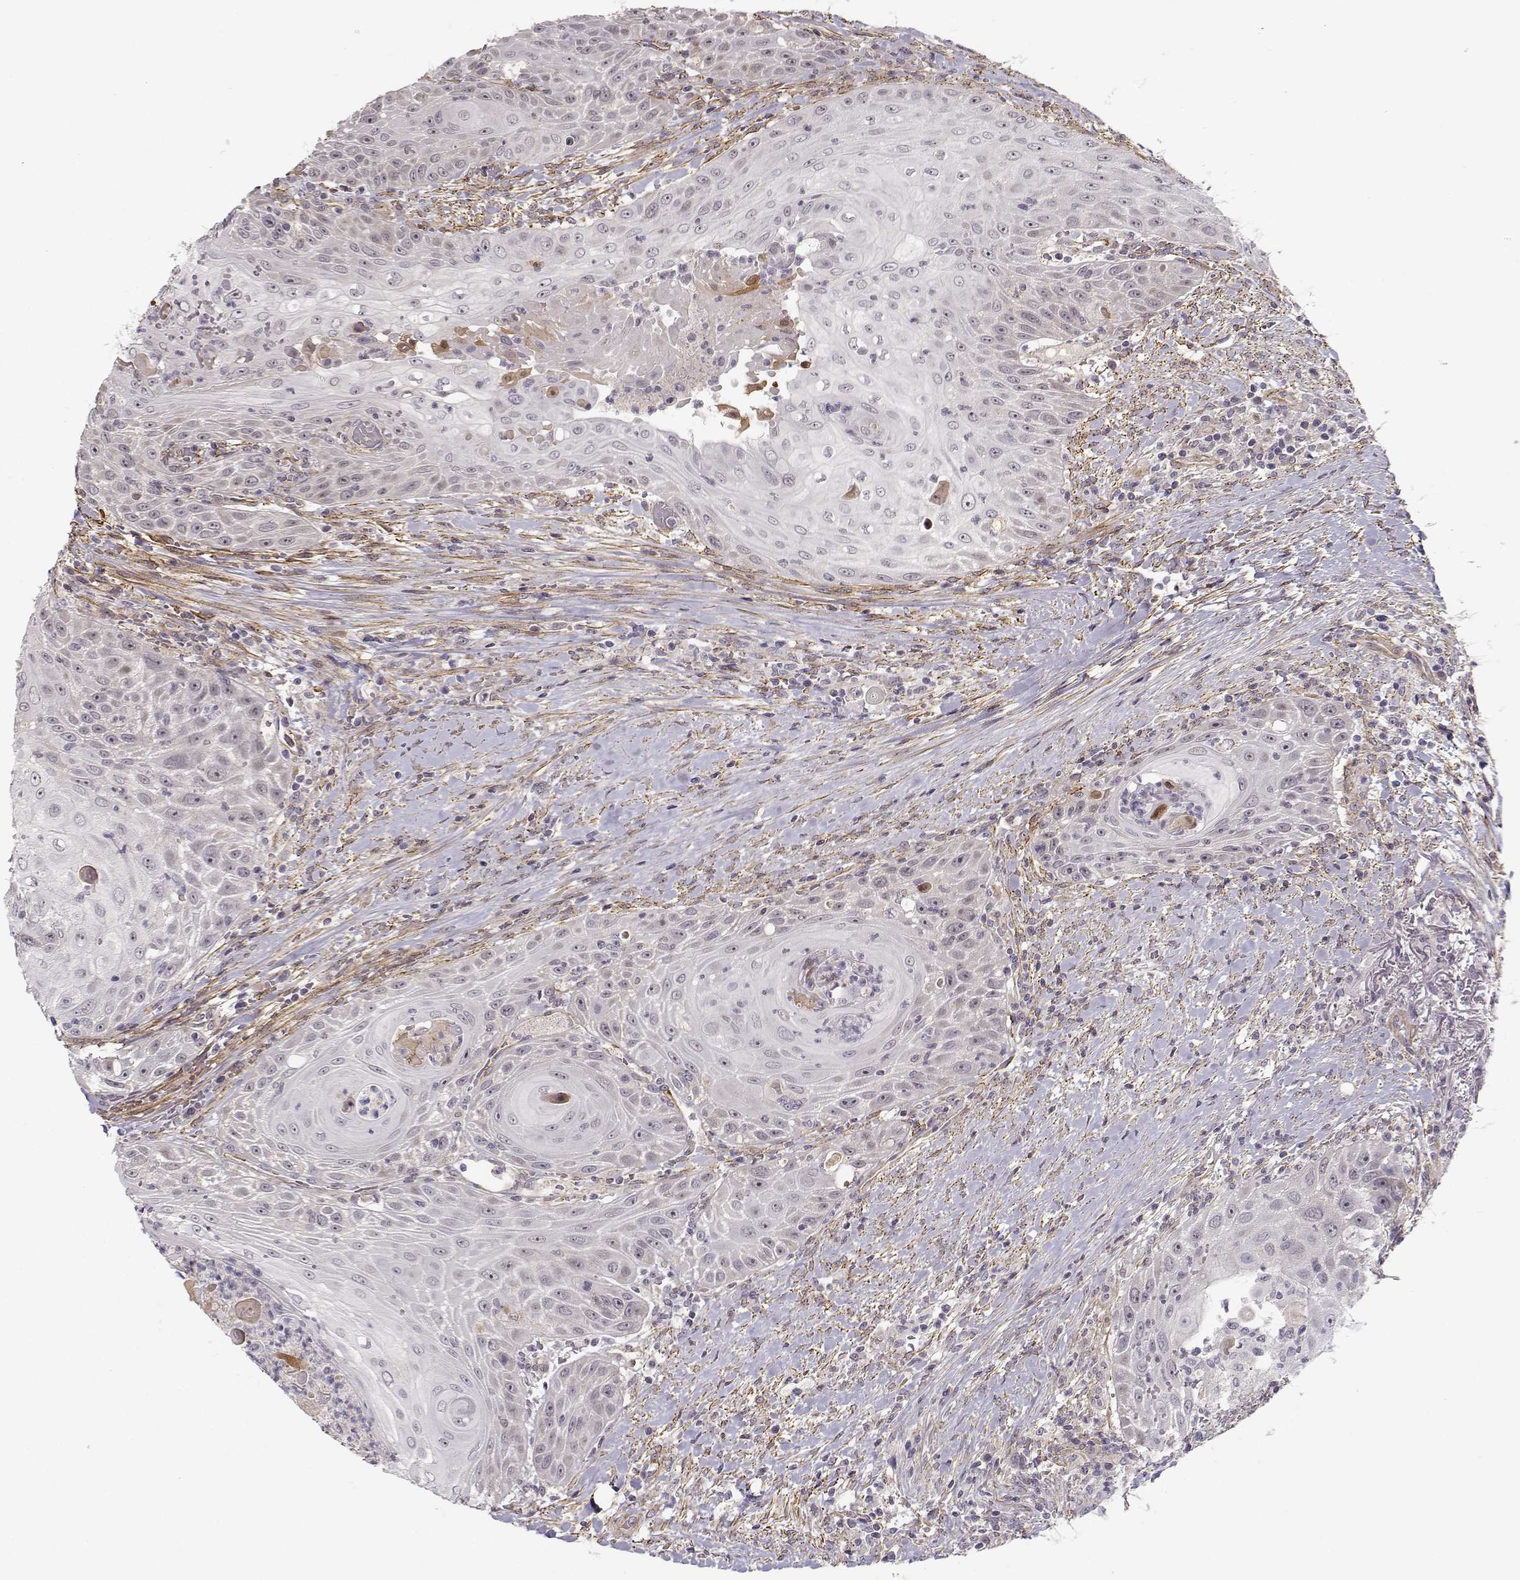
{"staining": {"intensity": "negative", "quantity": "none", "location": "none"}, "tissue": "head and neck cancer", "cell_type": "Tumor cells", "image_type": "cancer", "snomed": [{"axis": "morphology", "description": "Squamous cell carcinoma, NOS"}, {"axis": "topography", "description": "Head-Neck"}], "caption": "This is an IHC micrograph of human head and neck squamous cell carcinoma. There is no staining in tumor cells.", "gene": "RGS9BP", "patient": {"sex": "male", "age": 69}}